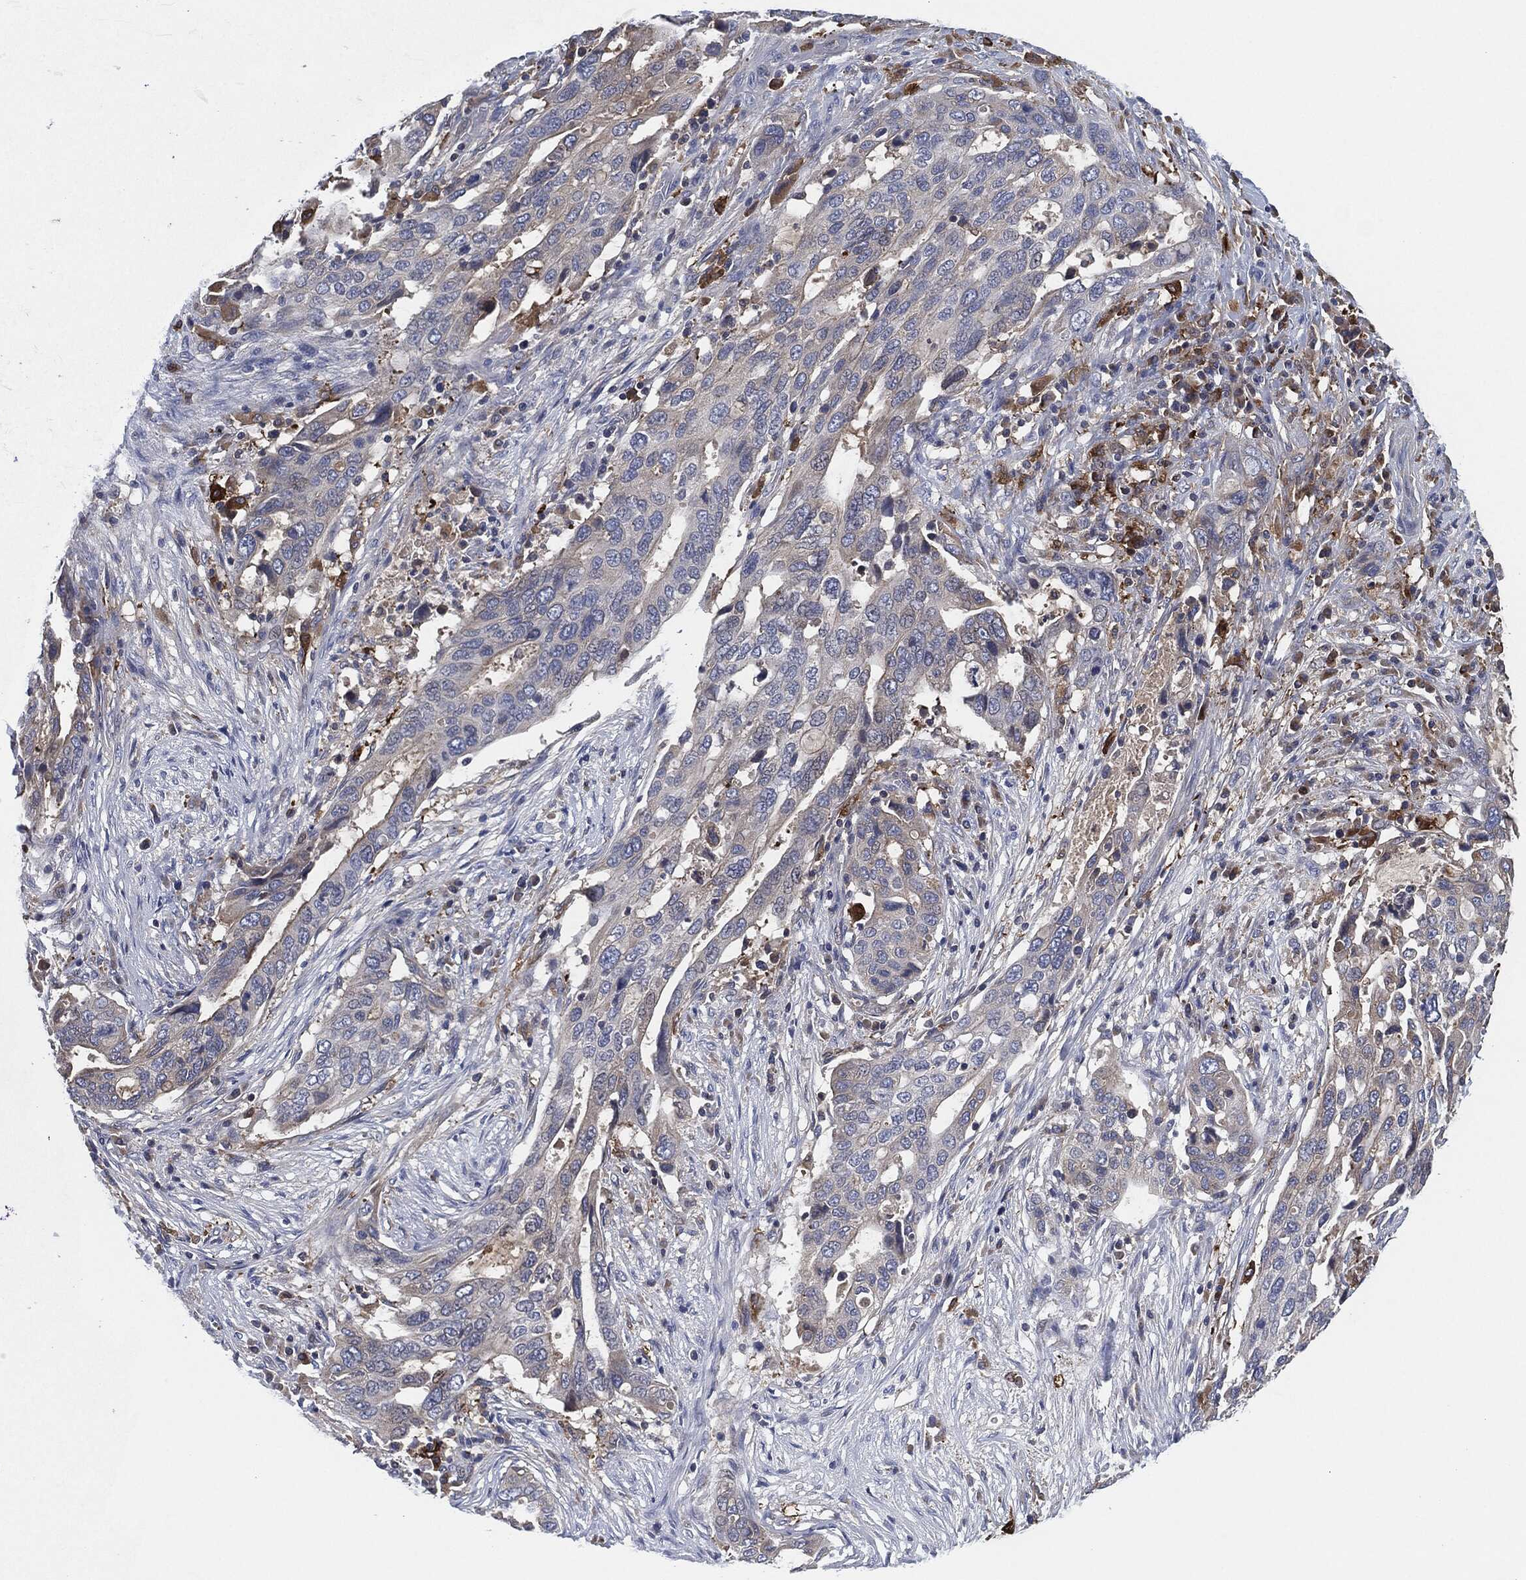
{"staining": {"intensity": "negative", "quantity": "none", "location": "none"}, "tissue": "stomach cancer", "cell_type": "Tumor cells", "image_type": "cancer", "snomed": [{"axis": "morphology", "description": "Adenocarcinoma, NOS"}, {"axis": "topography", "description": "Stomach"}], "caption": "DAB immunohistochemical staining of human adenocarcinoma (stomach) demonstrates no significant expression in tumor cells. (Immunohistochemistry, brightfield microscopy, high magnification).", "gene": "TMEM11", "patient": {"sex": "male", "age": 54}}